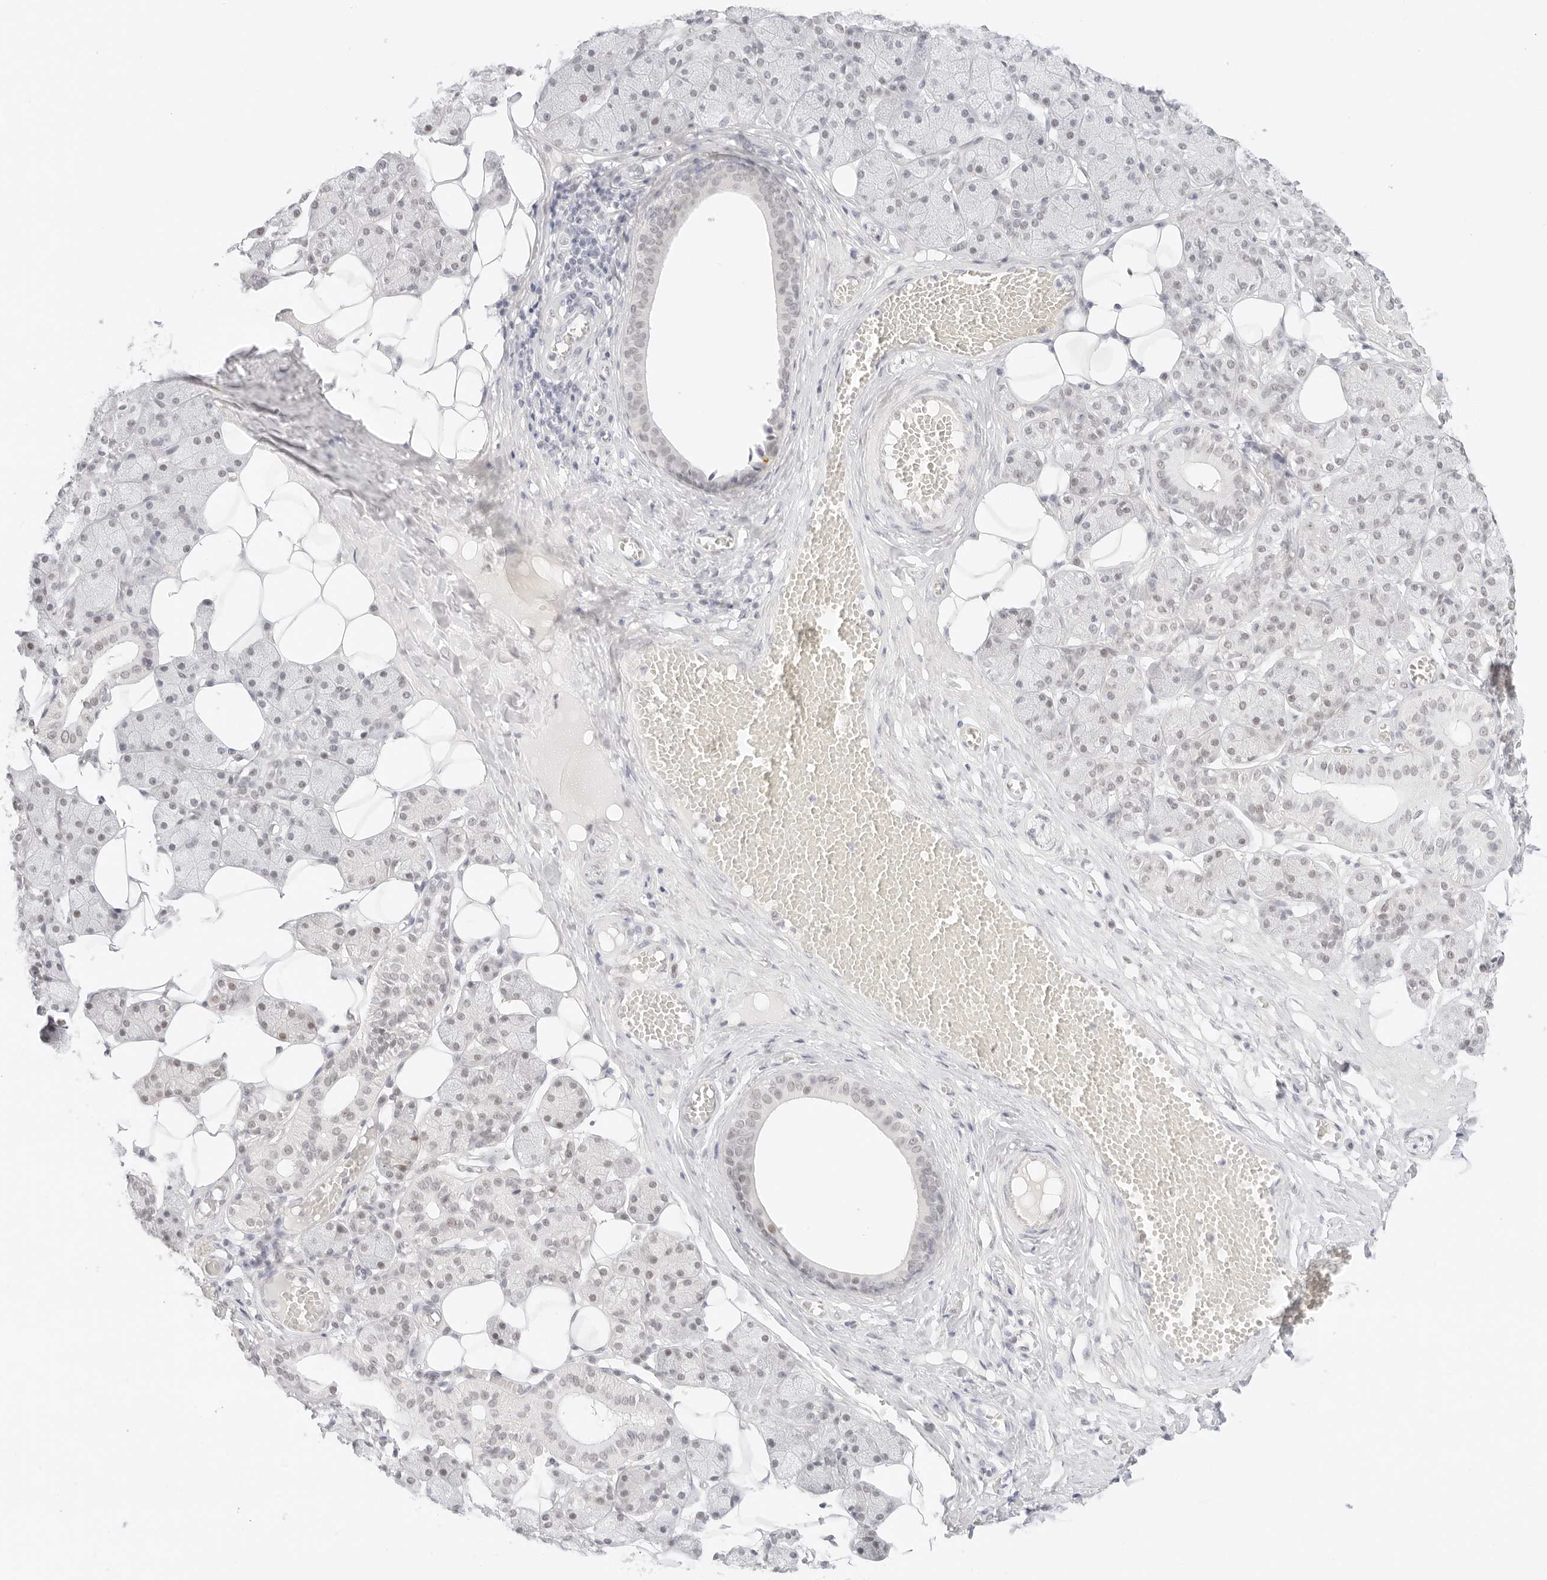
{"staining": {"intensity": "negative", "quantity": "none", "location": "none"}, "tissue": "salivary gland", "cell_type": "Glandular cells", "image_type": "normal", "snomed": [{"axis": "morphology", "description": "Normal tissue, NOS"}, {"axis": "topography", "description": "Salivary gland"}], "caption": "Photomicrograph shows no significant protein staining in glandular cells of benign salivary gland. (Stains: DAB IHC with hematoxylin counter stain, Microscopy: brightfield microscopy at high magnification).", "gene": "ITGA6", "patient": {"sex": "female", "age": 33}}